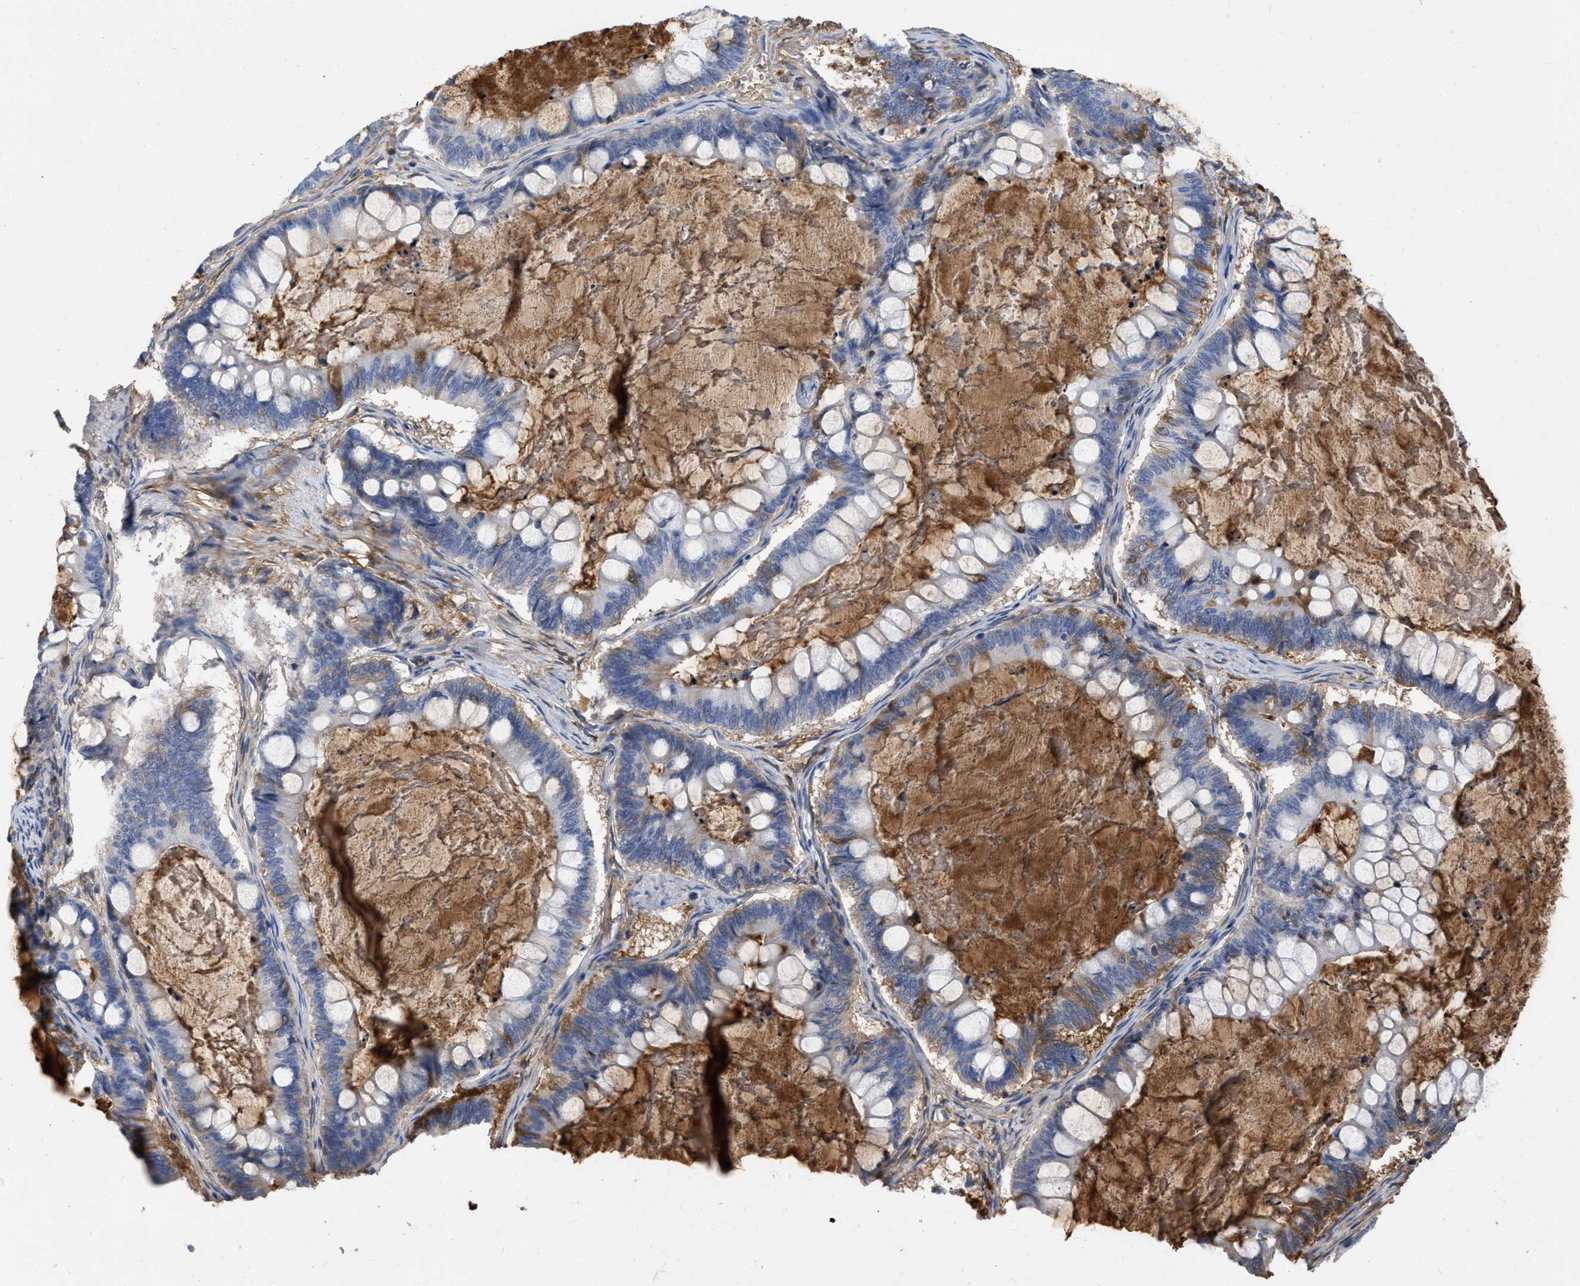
{"staining": {"intensity": "moderate", "quantity": "<25%", "location": "cytoplasmic/membranous"}, "tissue": "ovarian cancer", "cell_type": "Tumor cells", "image_type": "cancer", "snomed": [{"axis": "morphology", "description": "Cystadenocarcinoma, mucinous, NOS"}, {"axis": "topography", "description": "Ovary"}], "caption": "Brown immunohistochemical staining in human ovarian cancer (mucinous cystadenocarcinoma) exhibits moderate cytoplasmic/membranous staining in approximately <25% of tumor cells. The staining is performed using DAB (3,3'-diaminobenzidine) brown chromogen to label protein expression. The nuclei are counter-stained blue using hematoxylin.", "gene": "IGHV5-51", "patient": {"sex": "female", "age": 61}}